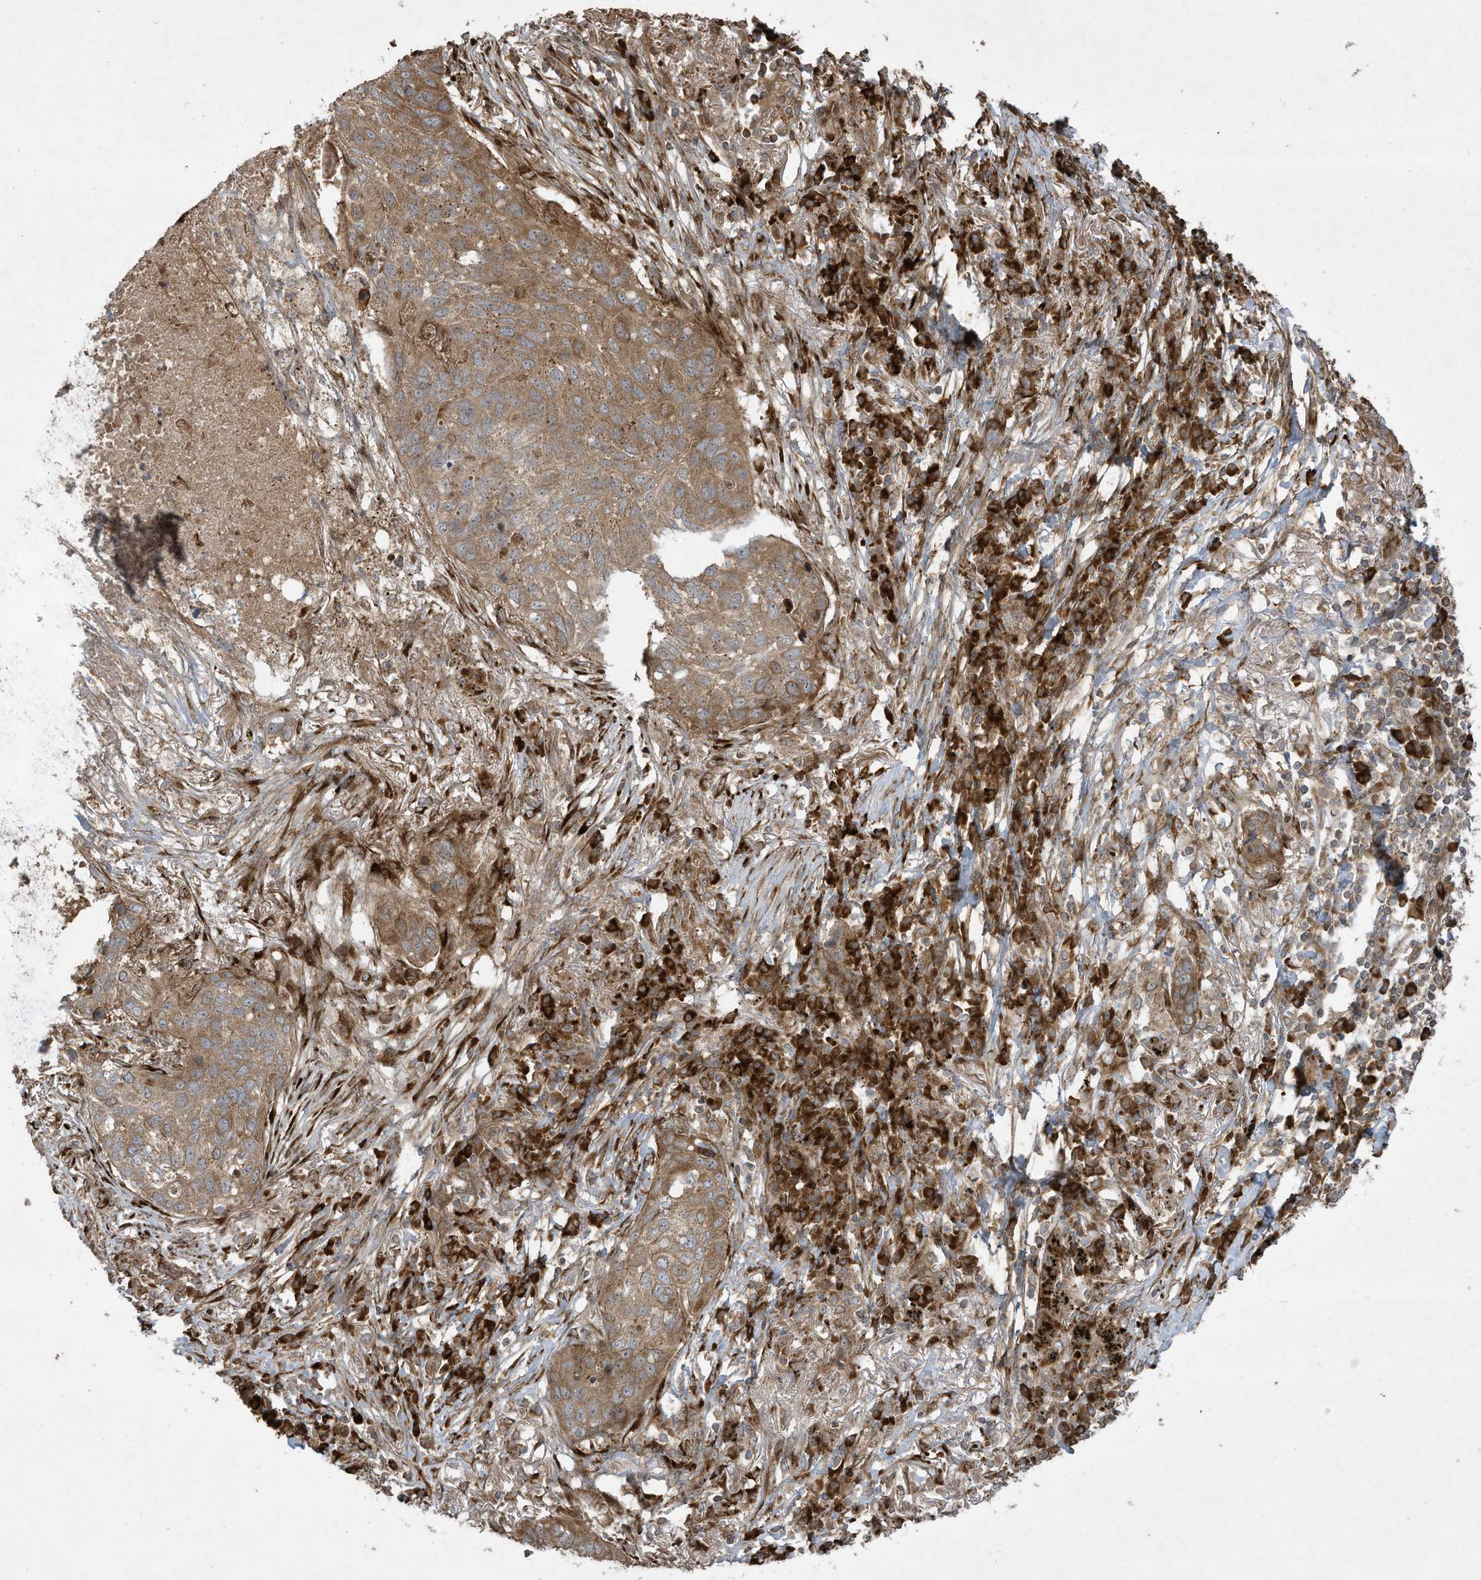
{"staining": {"intensity": "moderate", "quantity": ">75%", "location": "cytoplasmic/membranous"}, "tissue": "lung cancer", "cell_type": "Tumor cells", "image_type": "cancer", "snomed": [{"axis": "morphology", "description": "Squamous cell carcinoma, NOS"}, {"axis": "topography", "description": "Lung"}], "caption": "Human squamous cell carcinoma (lung) stained for a protein (brown) reveals moderate cytoplasmic/membranous positive expression in approximately >75% of tumor cells.", "gene": "DDIT4", "patient": {"sex": "female", "age": 63}}